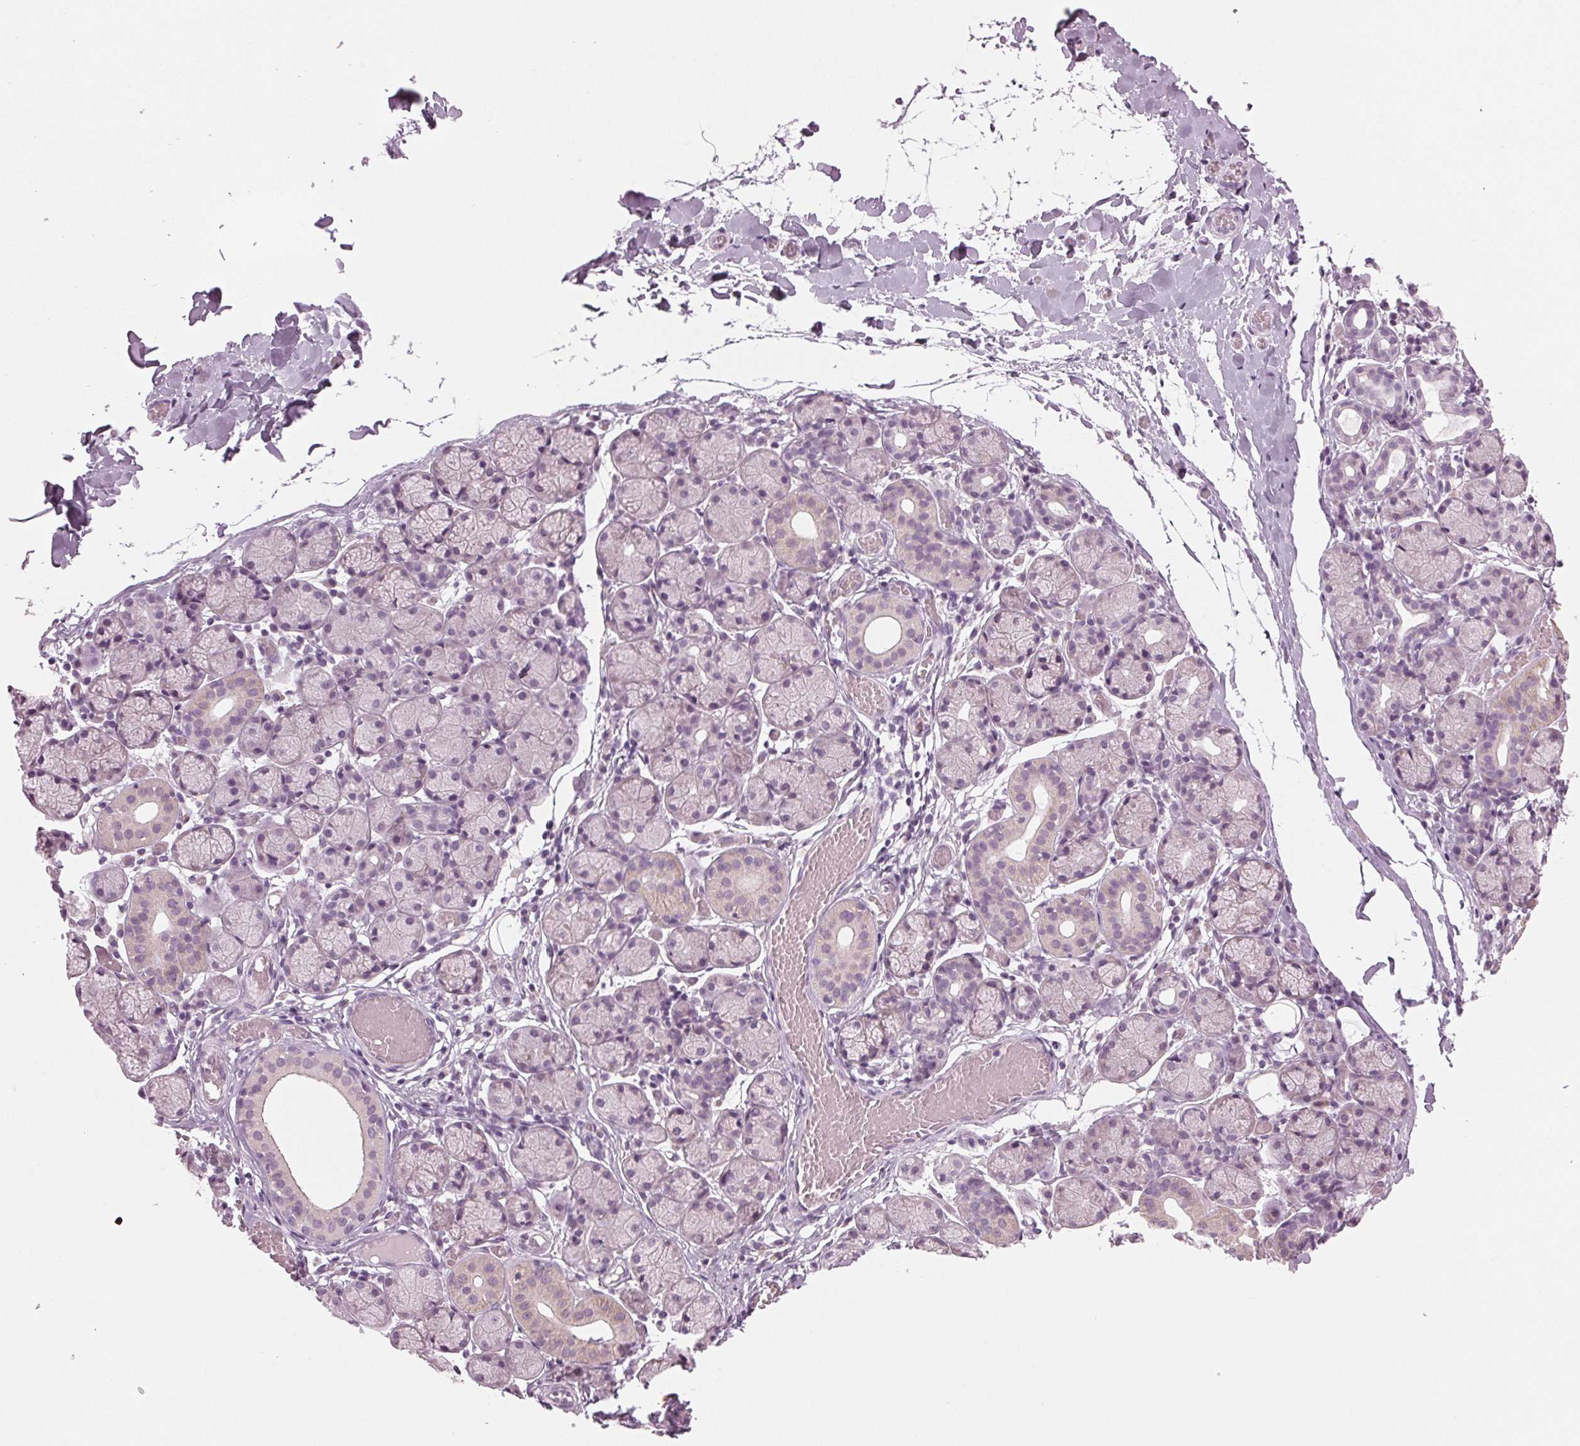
{"staining": {"intensity": "negative", "quantity": "none", "location": "none"}, "tissue": "salivary gland", "cell_type": "Glandular cells", "image_type": "normal", "snomed": [{"axis": "morphology", "description": "Normal tissue, NOS"}, {"axis": "topography", "description": "Salivary gland"}], "caption": "DAB immunohistochemical staining of normal human salivary gland shows no significant expression in glandular cells.", "gene": "PRAP1", "patient": {"sex": "female", "age": 24}}